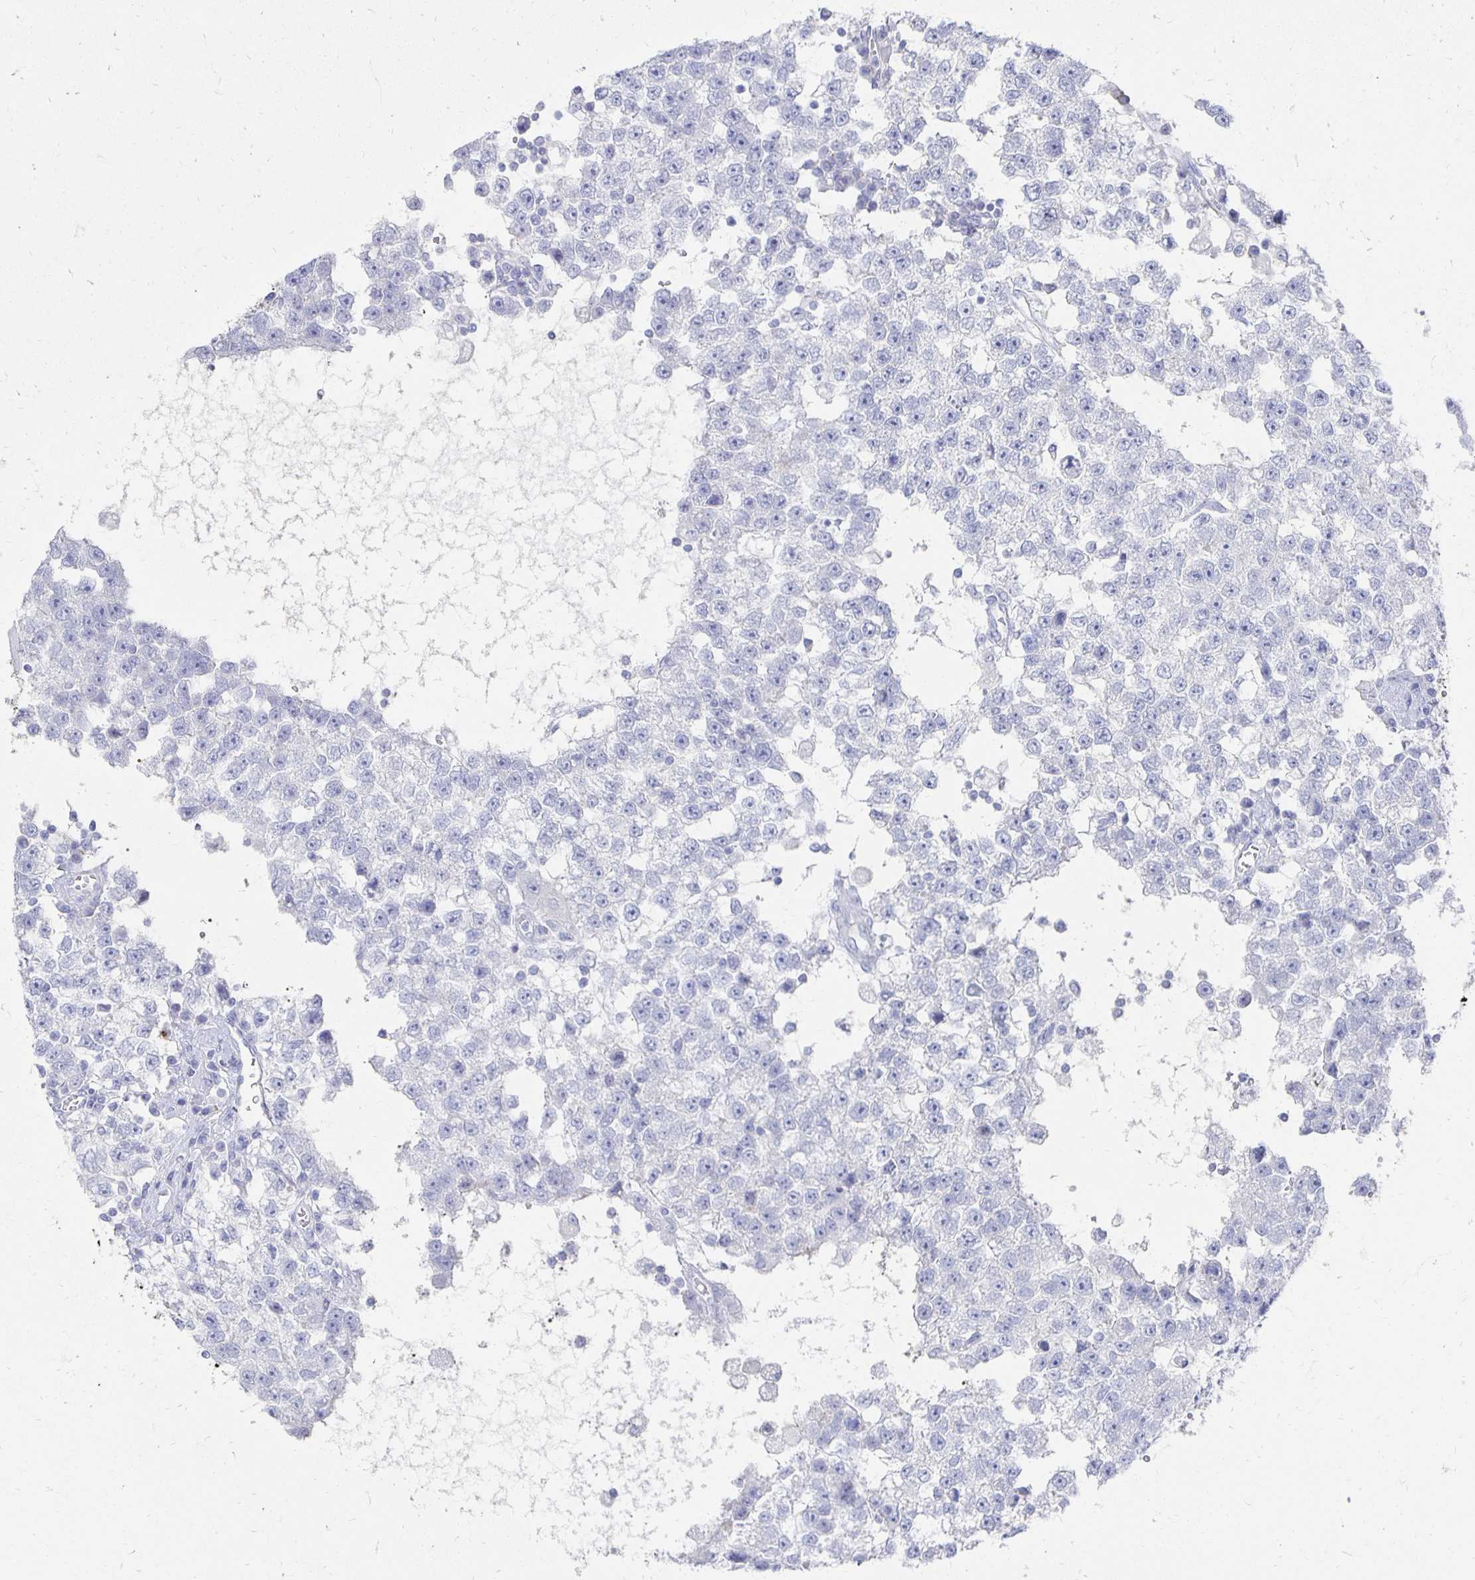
{"staining": {"intensity": "negative", "quantity": "none", "location": "none"}, "tissue": "testis cancer", "cell_type": "Tumor cells", "image_type": "cancer", "snomed": [{"axis": "morphology", "description": "Seminoma, NOS"}, {"axis": "topography", "description": "Testis"}], "caption": "This is an IHC image of testis seminoma. There is no staining in tumor cells.", "gene": "PRDM7", "patient": {"sex": "male", "age": 34}}